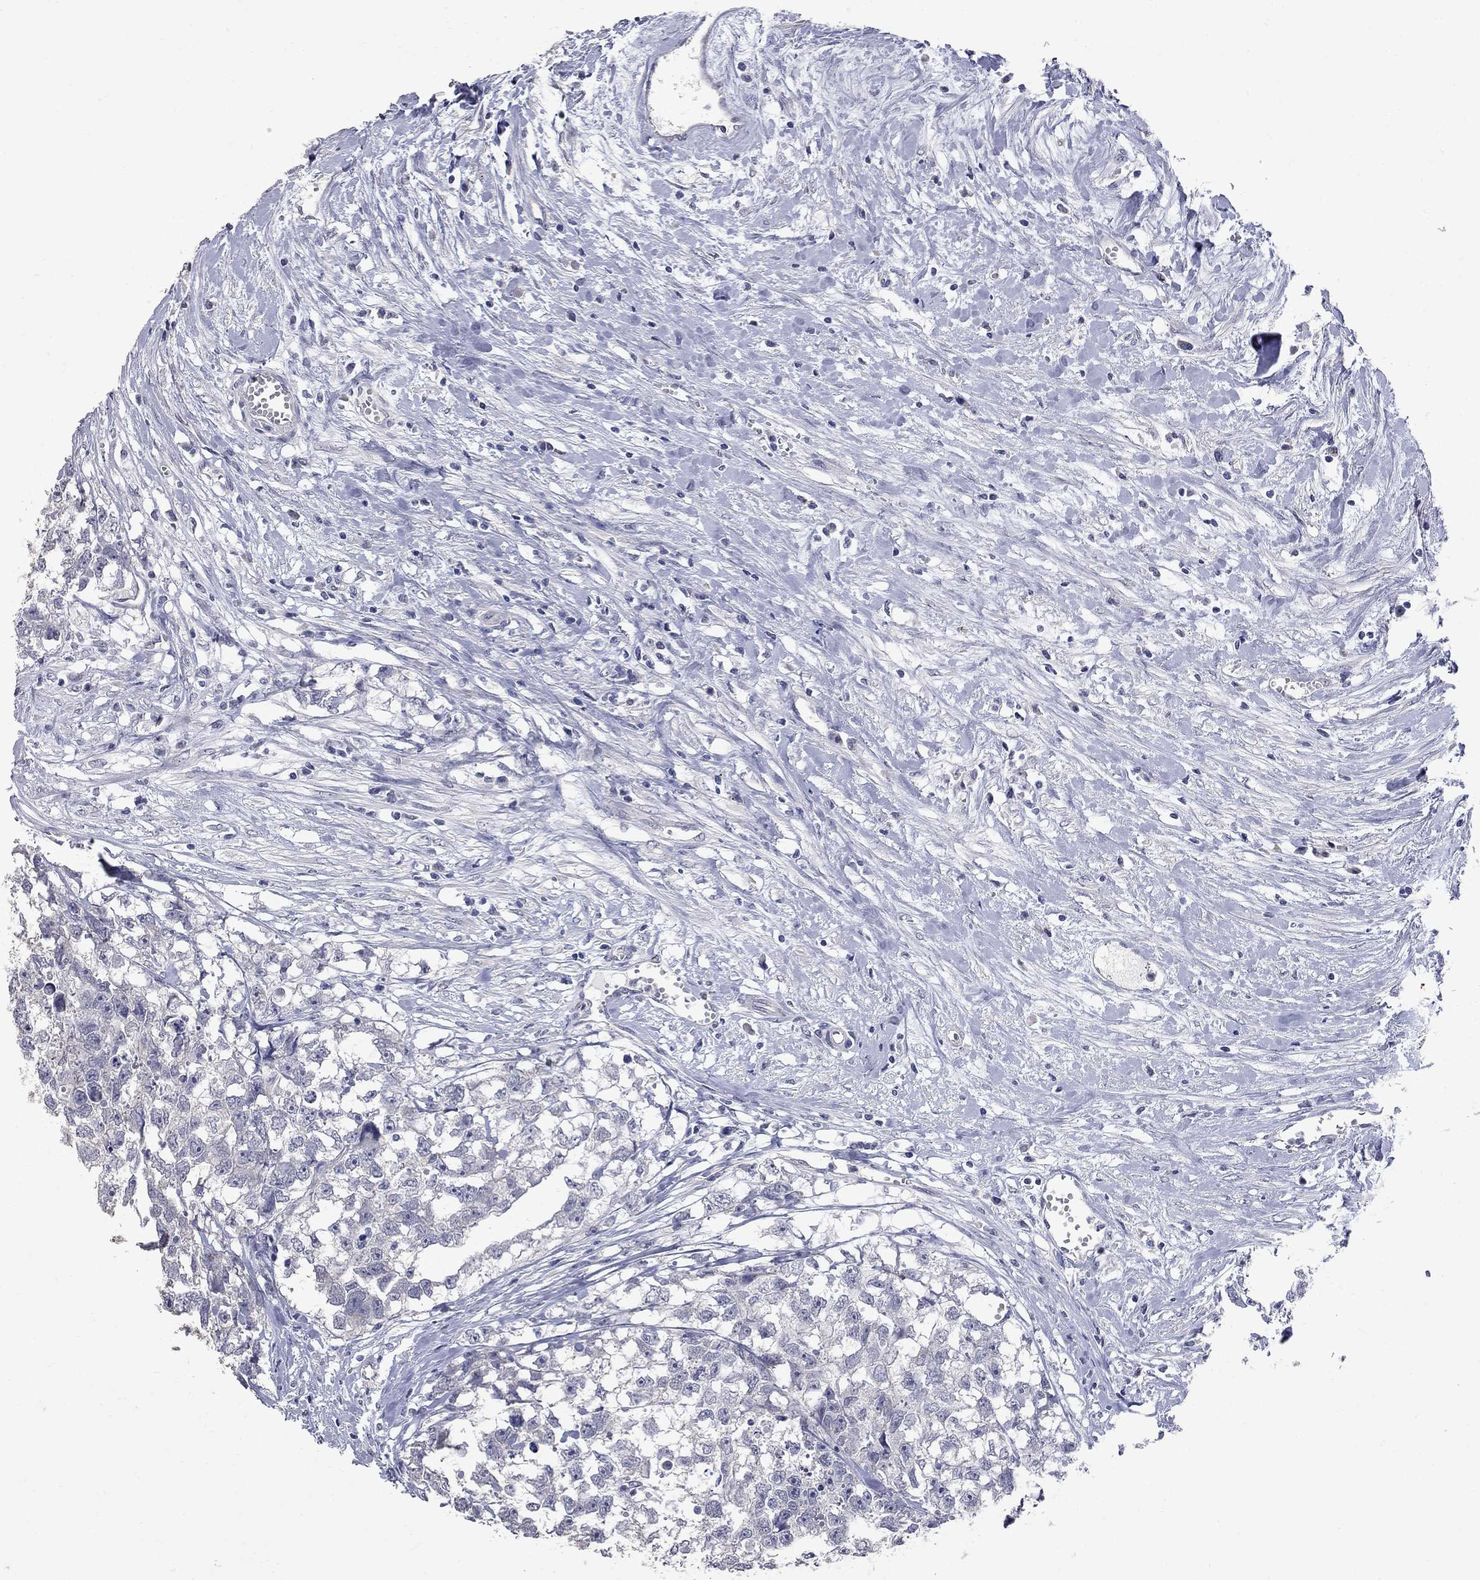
{"staining": {"intensity": "negative", "quantity": "none", "location": "none"}, "tissue": "testis cancer", "cell_type": "Tumor cells", "image_type": "cancer", "snomed": [{"axis": "morphology", "description": "Carcinoma, Embryonal, NOS"}, {"axis": "morphology", "description": "Teratoma, malignant, NOS"}, {"axis": "topography", "description": "Testis"}], "caption": "Micrograph shows no significant protein staining in tumor cells of testis cancer.", "gene": "NOS2", "patient": {"sex": "male", "age": 44}}